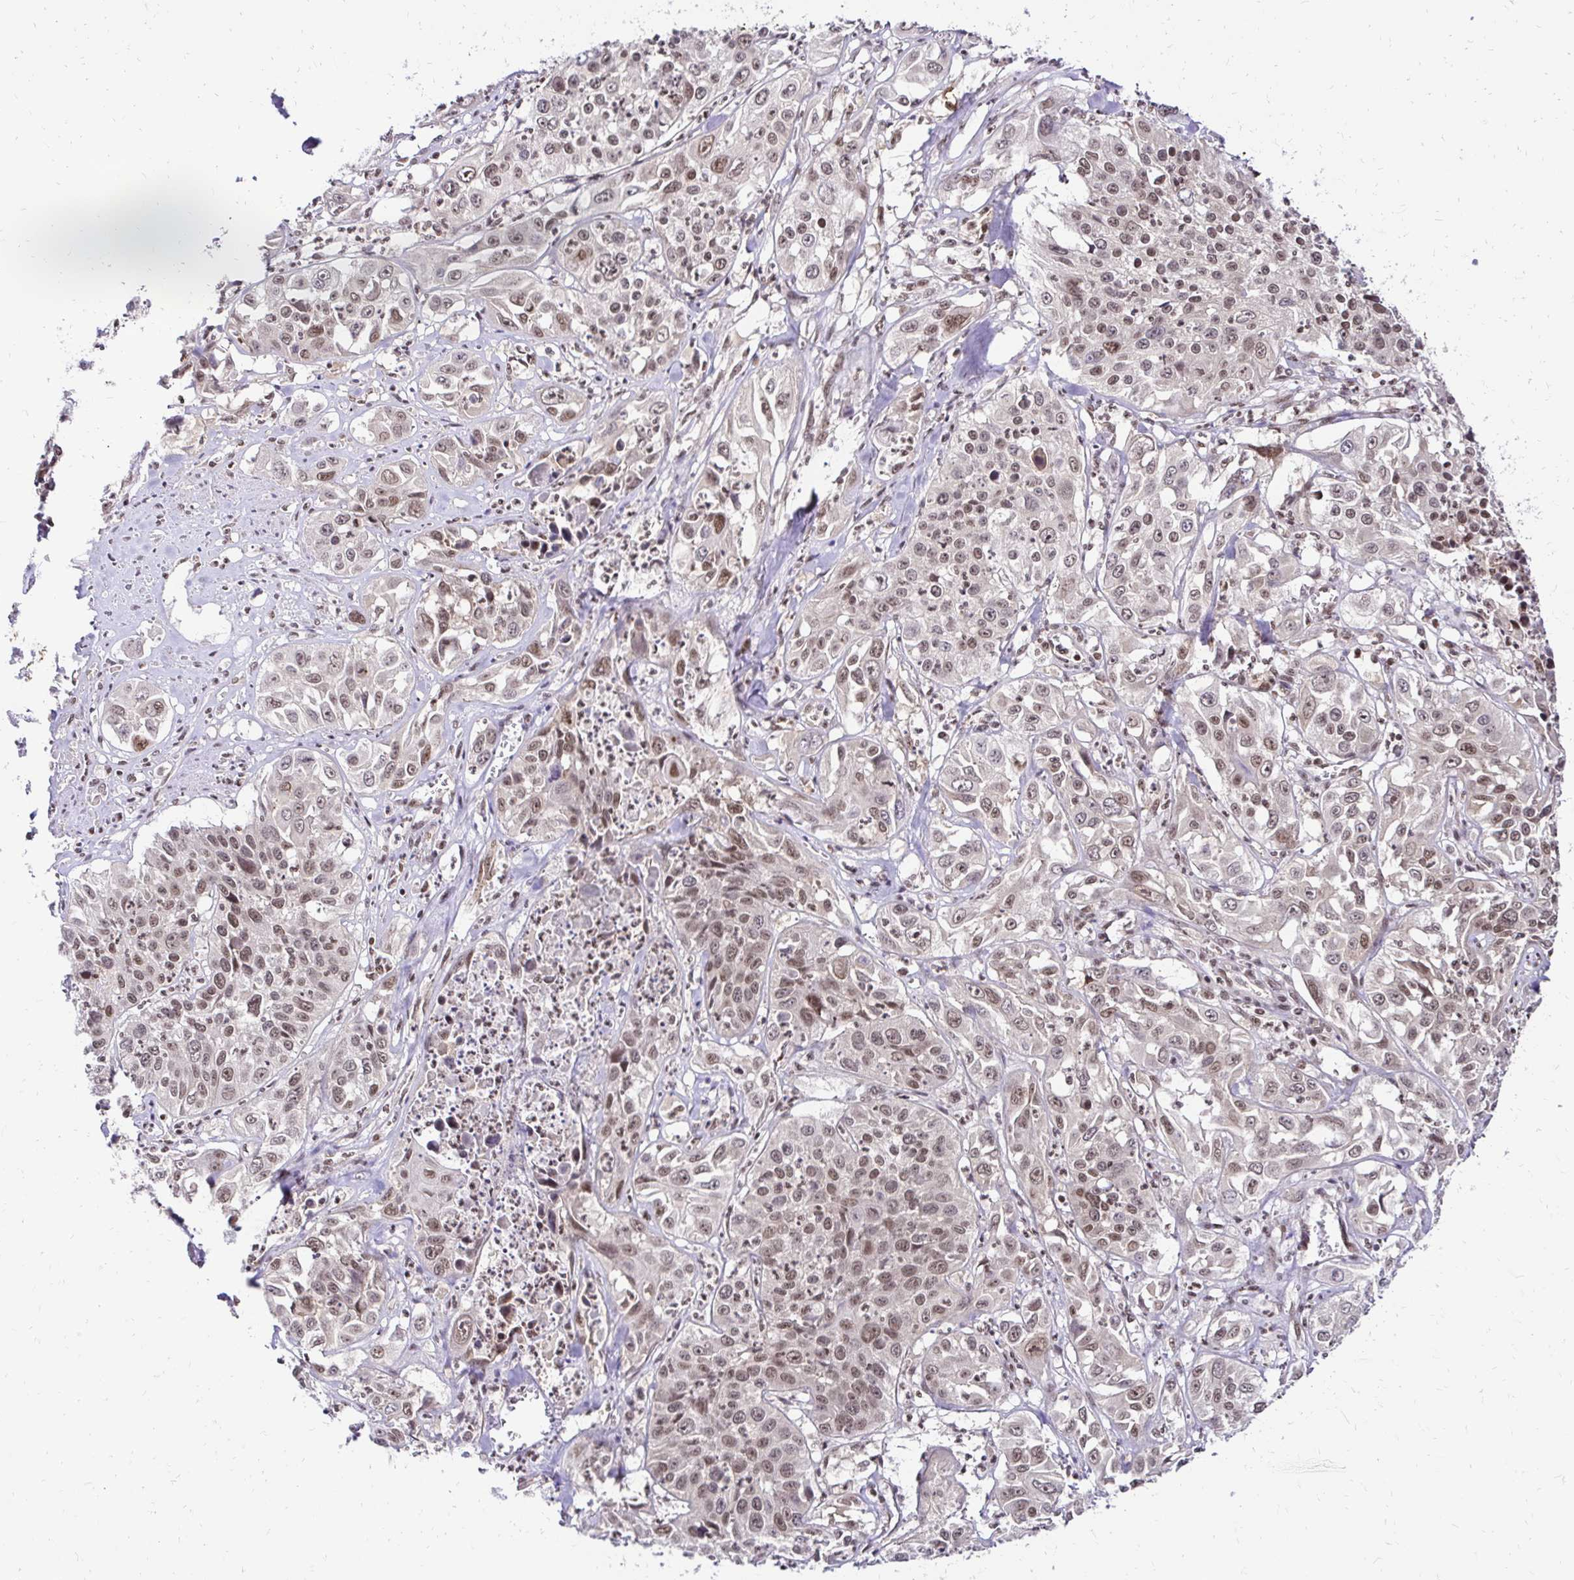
{"staining": {"intensity": "moderate", "quantity": ">75%", "location": "nuclear"}, "tissue": "lung cancer", "cell_type": "Tumor cells", "image_type": "cancer", "snomed": [{"axis": "morphology", "description": "Squamous cell carcinoma, NOS"}, {"axis": "morphology", "description": "Squamous cell carcinoma, metastatic, NOS"}, {"axis": "topography", "description": "Lung"}, {"axis": "topography", "description": "Pleura, NOS"}], "caption": "This histopathology image reveals lung cancer stained with immunohistochemistry (IHC) to label a protein in brown. The nuclear of tumor cells show moderate positivity for the protein. Nuclei are counter-stained blue.", "gene": "GLYR1", "patient": {"sex": "male", "age": 72}}